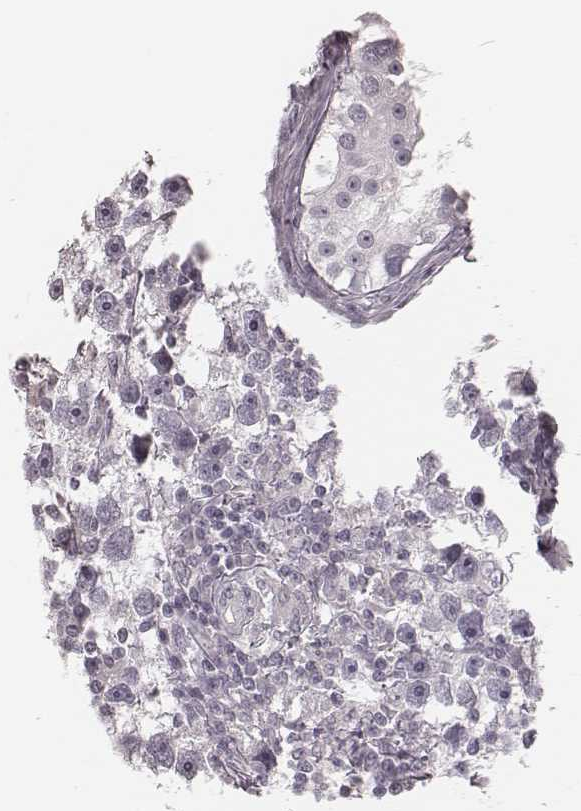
{"staining": {"intensity": "negative", "quantity": "none", "location": "none"}, "tissue": "testis cancer", "cell_type": "Tumor cells", "image_type": "cancer", "snomed": [{"axis": "morphology", "description": "Seminoma, NOS"}, {"axis": "topography", "description": "Testis"}], "caption": "Human testis cancer (seminoma) stained for a protein using IHC demonstrates no expression in tumor cells.", "gene": "S100Z", "patient": {"sex": "male", "age": 30}}